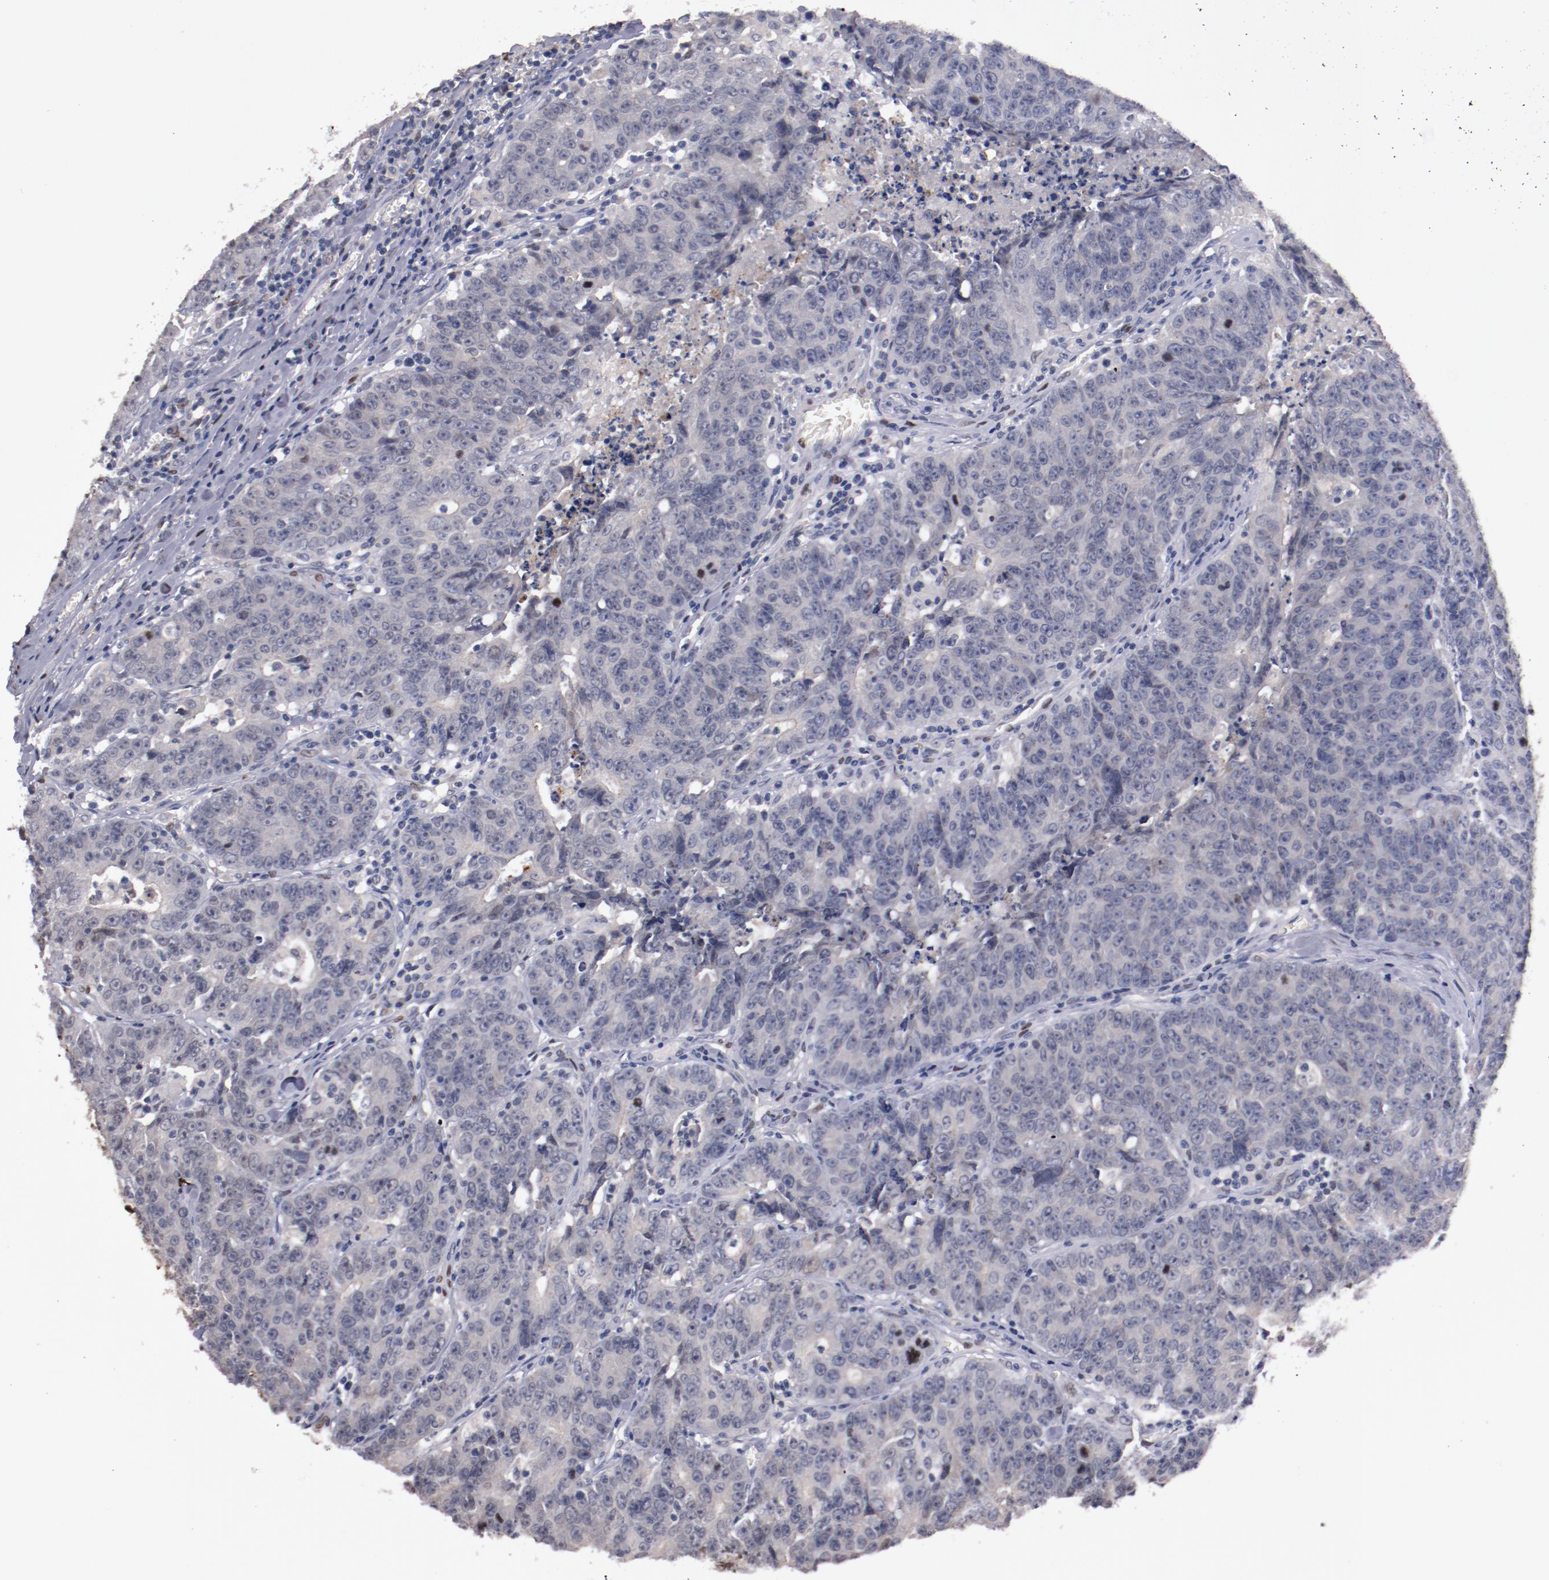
{"staining": {"intensity": "negative", "quantity": "none", "location": "none"}, "tissue": "colorectal cancer", "cell_type": "Tumor cells", "image_type": "cancer", "snomed": [{"axis": "morphology", "description": "Adenocarcinoma, NOS"}, {"axis": "topography", "description": "Colon"}], "caption": "This is an immunohistochemistry (IHC) photomicrograph of human colorectal adenocarcinoma. There is no staining in tumor cells.", "gene": "FAM81A", "patient": {"sex": "female", "age": 53}}